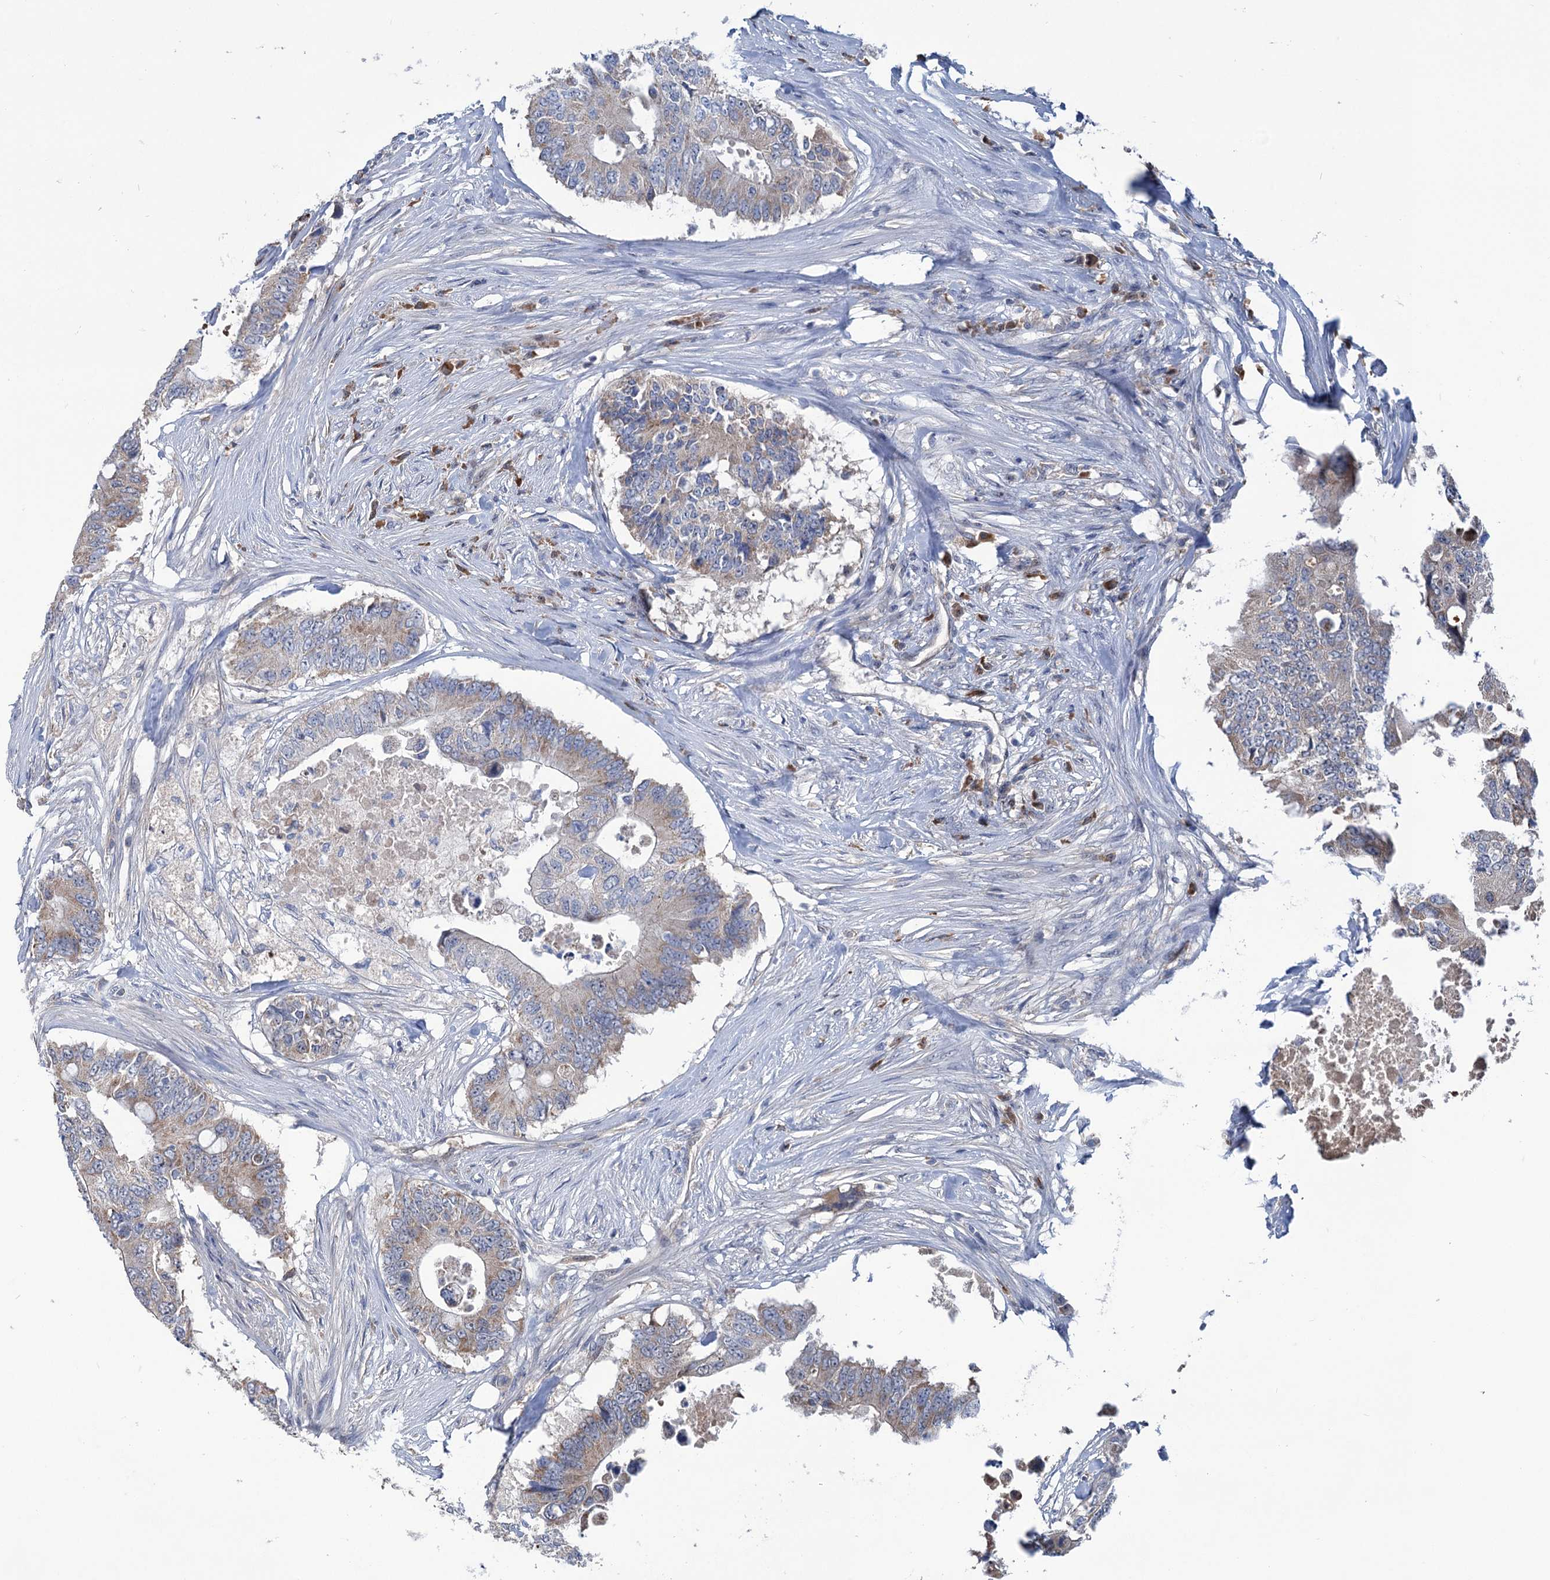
{"staining": {"intensity": "moderate", "quantity": "<25%", "location": "cytoplasmic/membranous"}, "tissue": "colorectal cancer", "cell_type": "Tumor cells", "image_type": "cancer", "snomed": [{"axis": "morphology", "description": "Adenocarcinoma, NOS"}, {"axis": "topography", "description": "Colon"}], "caption": "Protein analysis of adenocarcinoma (colorectal) tissue displays moderate cytoplasmic/membranous staining in approximately <25% of tumor cells.", "gene": "LPIN1", "patient": {"sex": "male", "age": 71}}